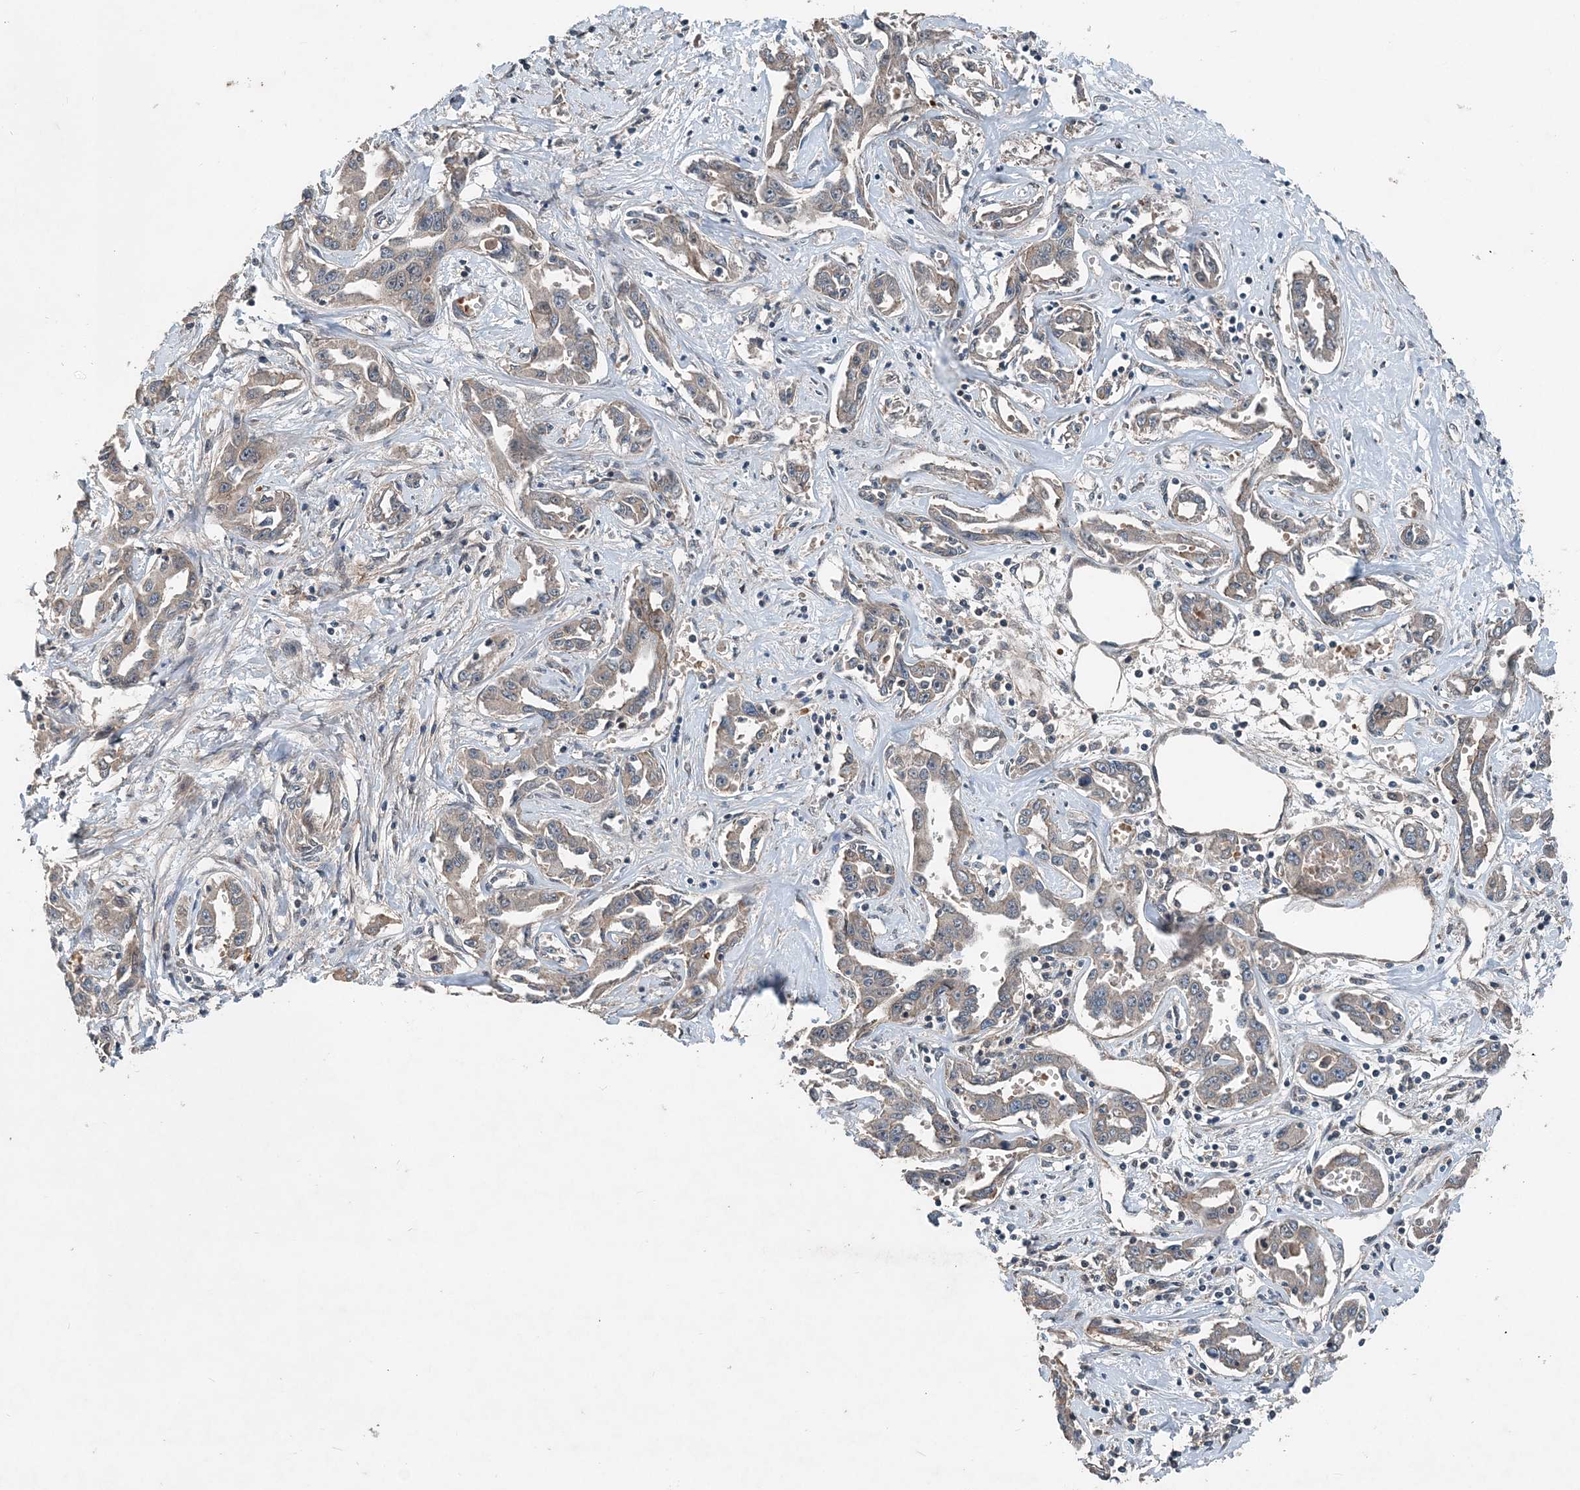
{"staining": {"intensity": "weak", "quantity": "<25%", "location": "cytoplasmic/membranous"}, "tissue": "liver cancer", "cell_type": "Tumor cells", "image_type": "cancer", "snomed": [{"axis": "morphology", "description": "Cholangiocarcinoma"}, {"axis": "topography", "description": "Liver"}], "caption": "IHC photomicrograph of neoplastic tissue: liver cancer (cholangiocarcinoma) stained with DAB reveals no significant protein expression in tumor cells.", "gene": "SMPD3", "patient": {"sex": "male", "age": 59}}